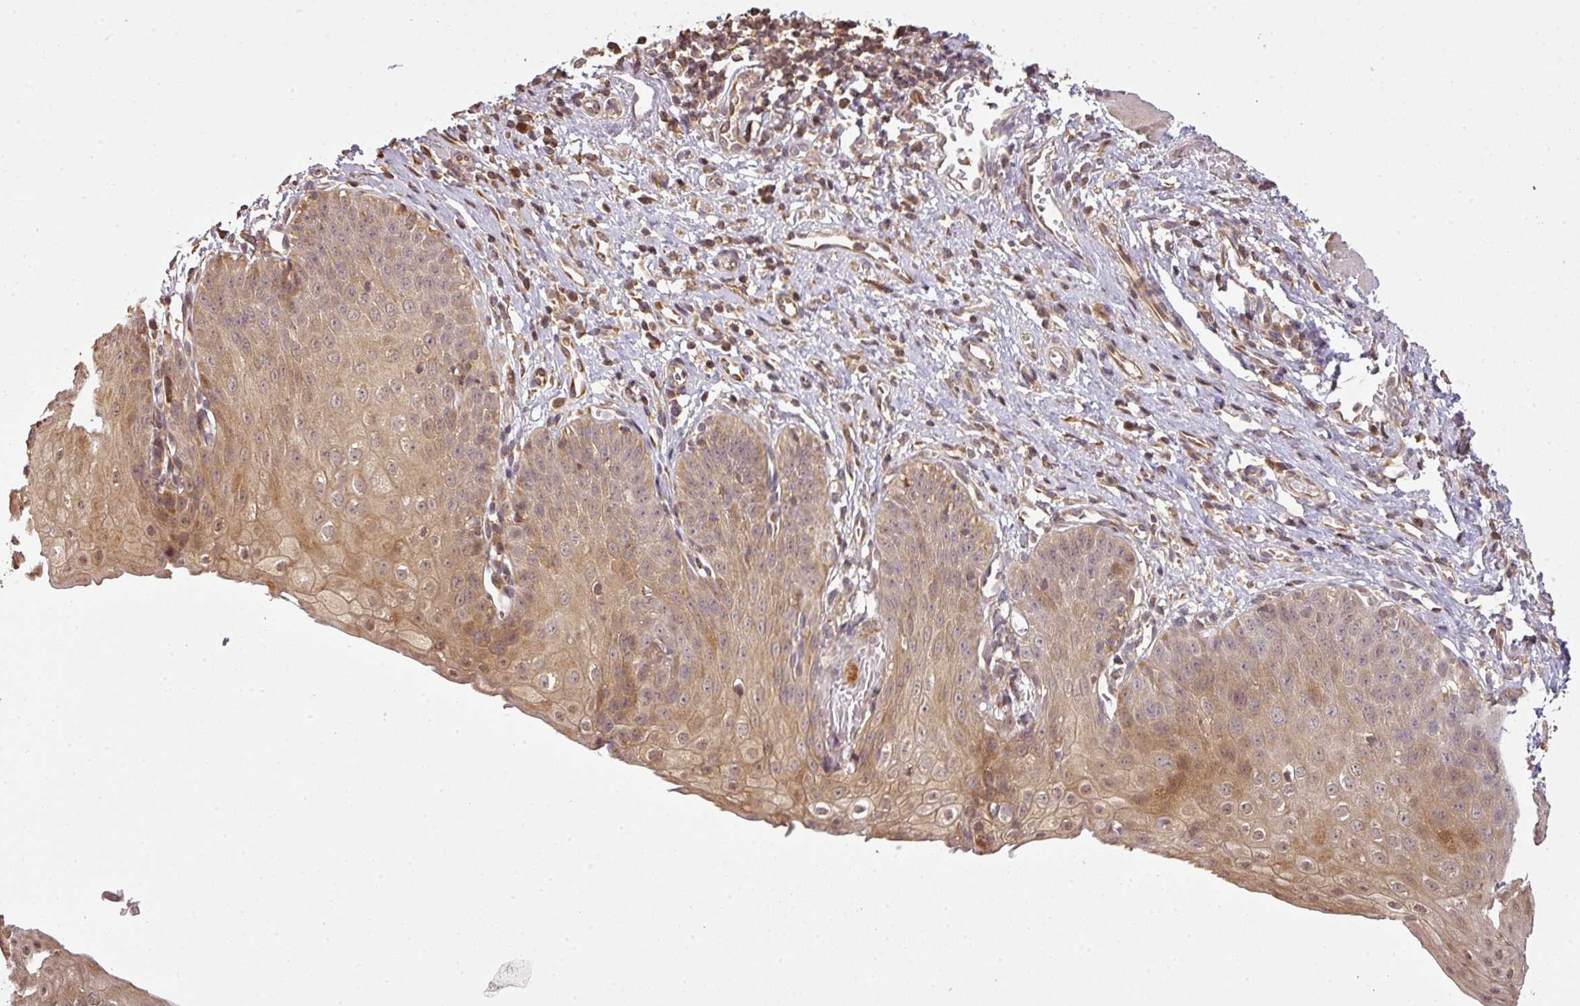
{"staining": {"intensity": "moderate", "quantity": ">75%", "location": "cytoplasmic/membranous,nuclear"}, "tissue": "esophagus", "cell_type": "Squamous epithelial cells", "image_type": "normal", "snomed": [{"axis": "morphology", "description": "Normal tissue, NOS"}, {"axis": "topography", "description": "Esophagus"}], "caption": "About >75% of squamous epithelial cells in unremarkable human esophagus display moderate cytoplasmic/membranous,nuclear protein expression as visualized by brown immunohistochemical staining.", "gene": "FAIM", "patient": {"sex": "male", "age": 71}}